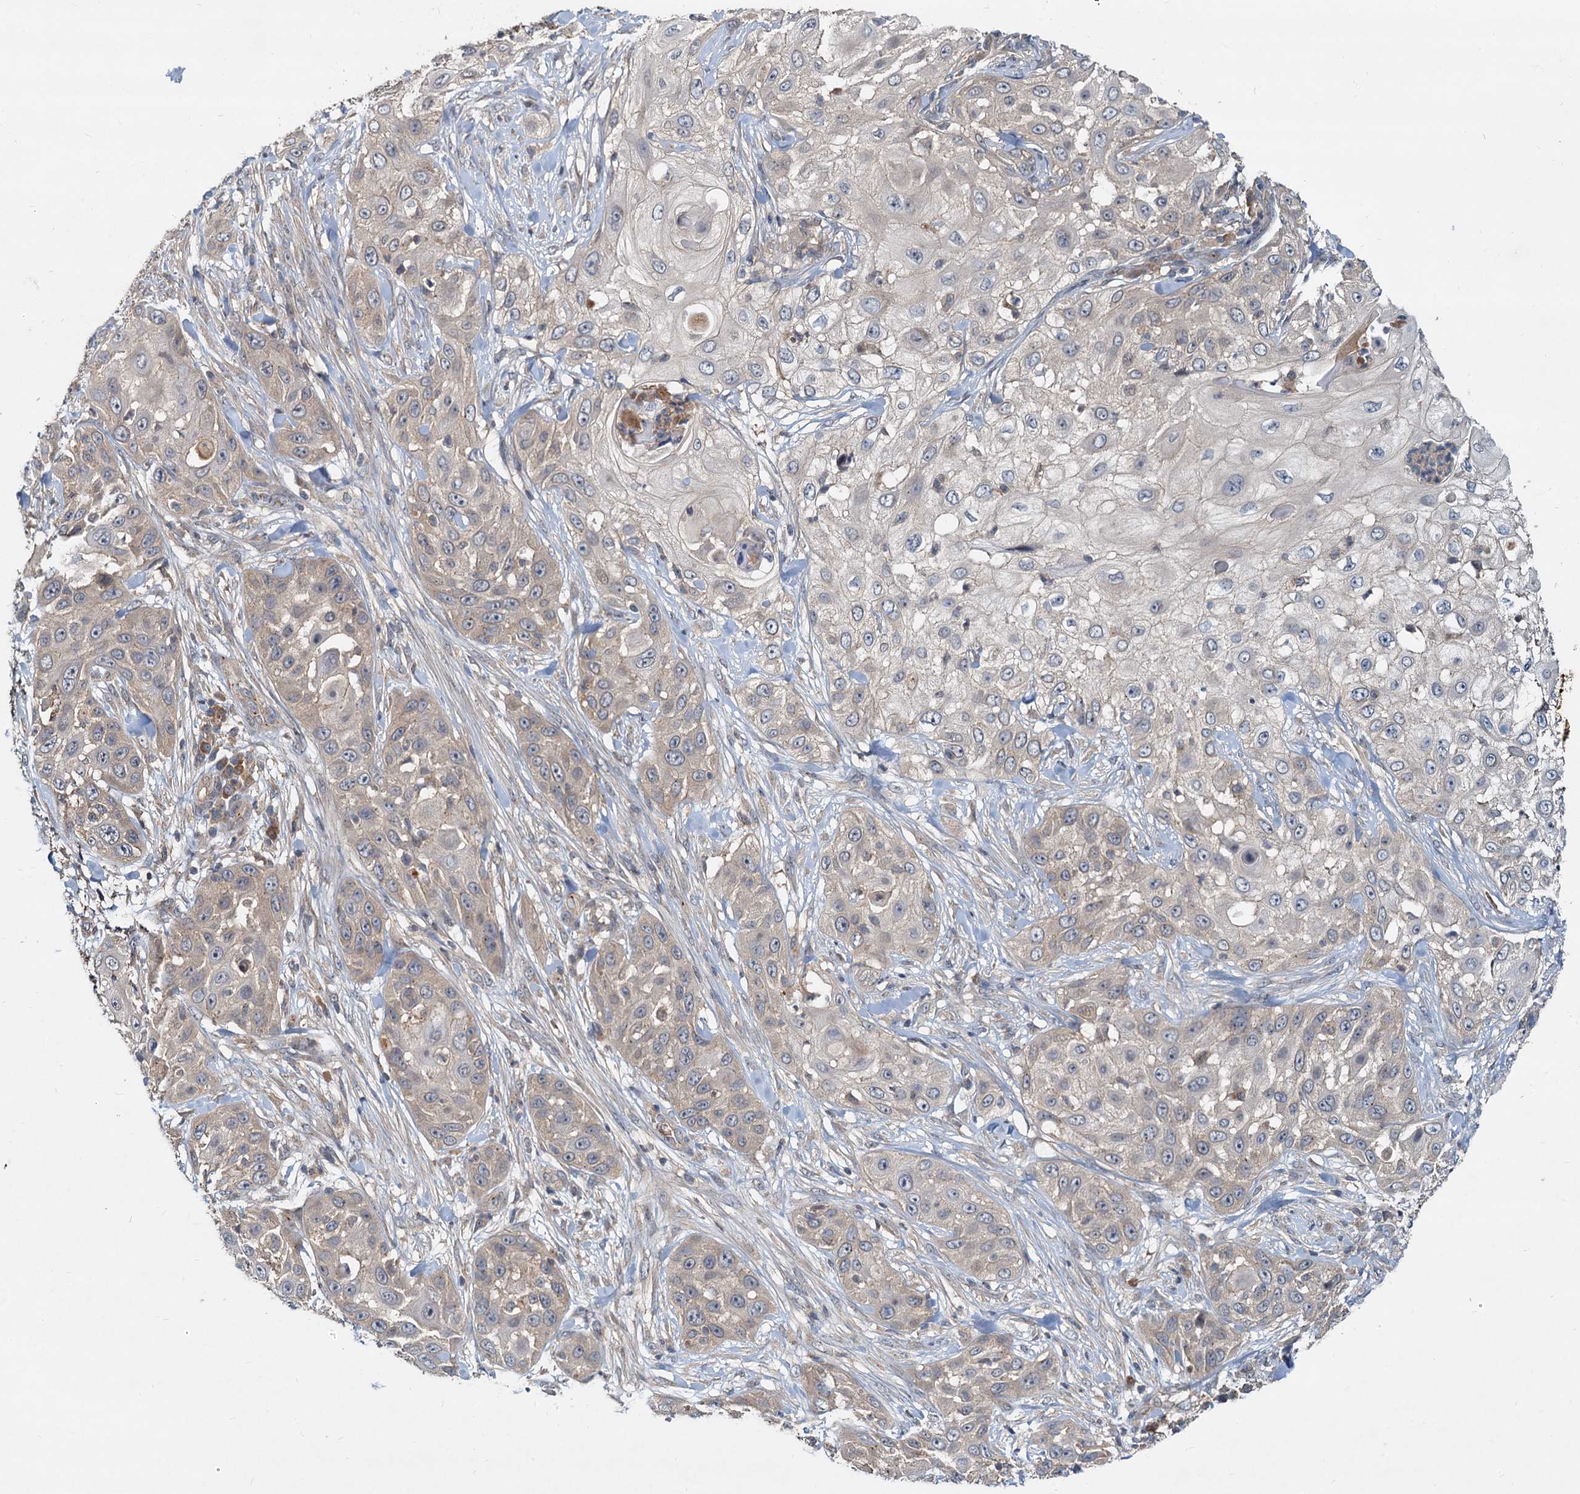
{"staining": {"intensity": "weak", "quantity": "<25%", "location": "cytoplasmic/membranous"}, "tissue": "skin cancer", "cell_type": "Tumor cells", "image_type": "cancer", "snomed": [{"axis": "morphology", "description": "Squamous cell carcinoma, NOS"}, {"axis": "topography", "description": "Skin"}], "caption": "Immunohistochemistry (IHC) of human squamous cell carcinoma (skin) reveals no staining in tumor cells. (DAB (3,3'-diaminobenzidine) IHC, high magnification).", "gene": "CEP68", "patient": {"sex": "female", "age": 44}}